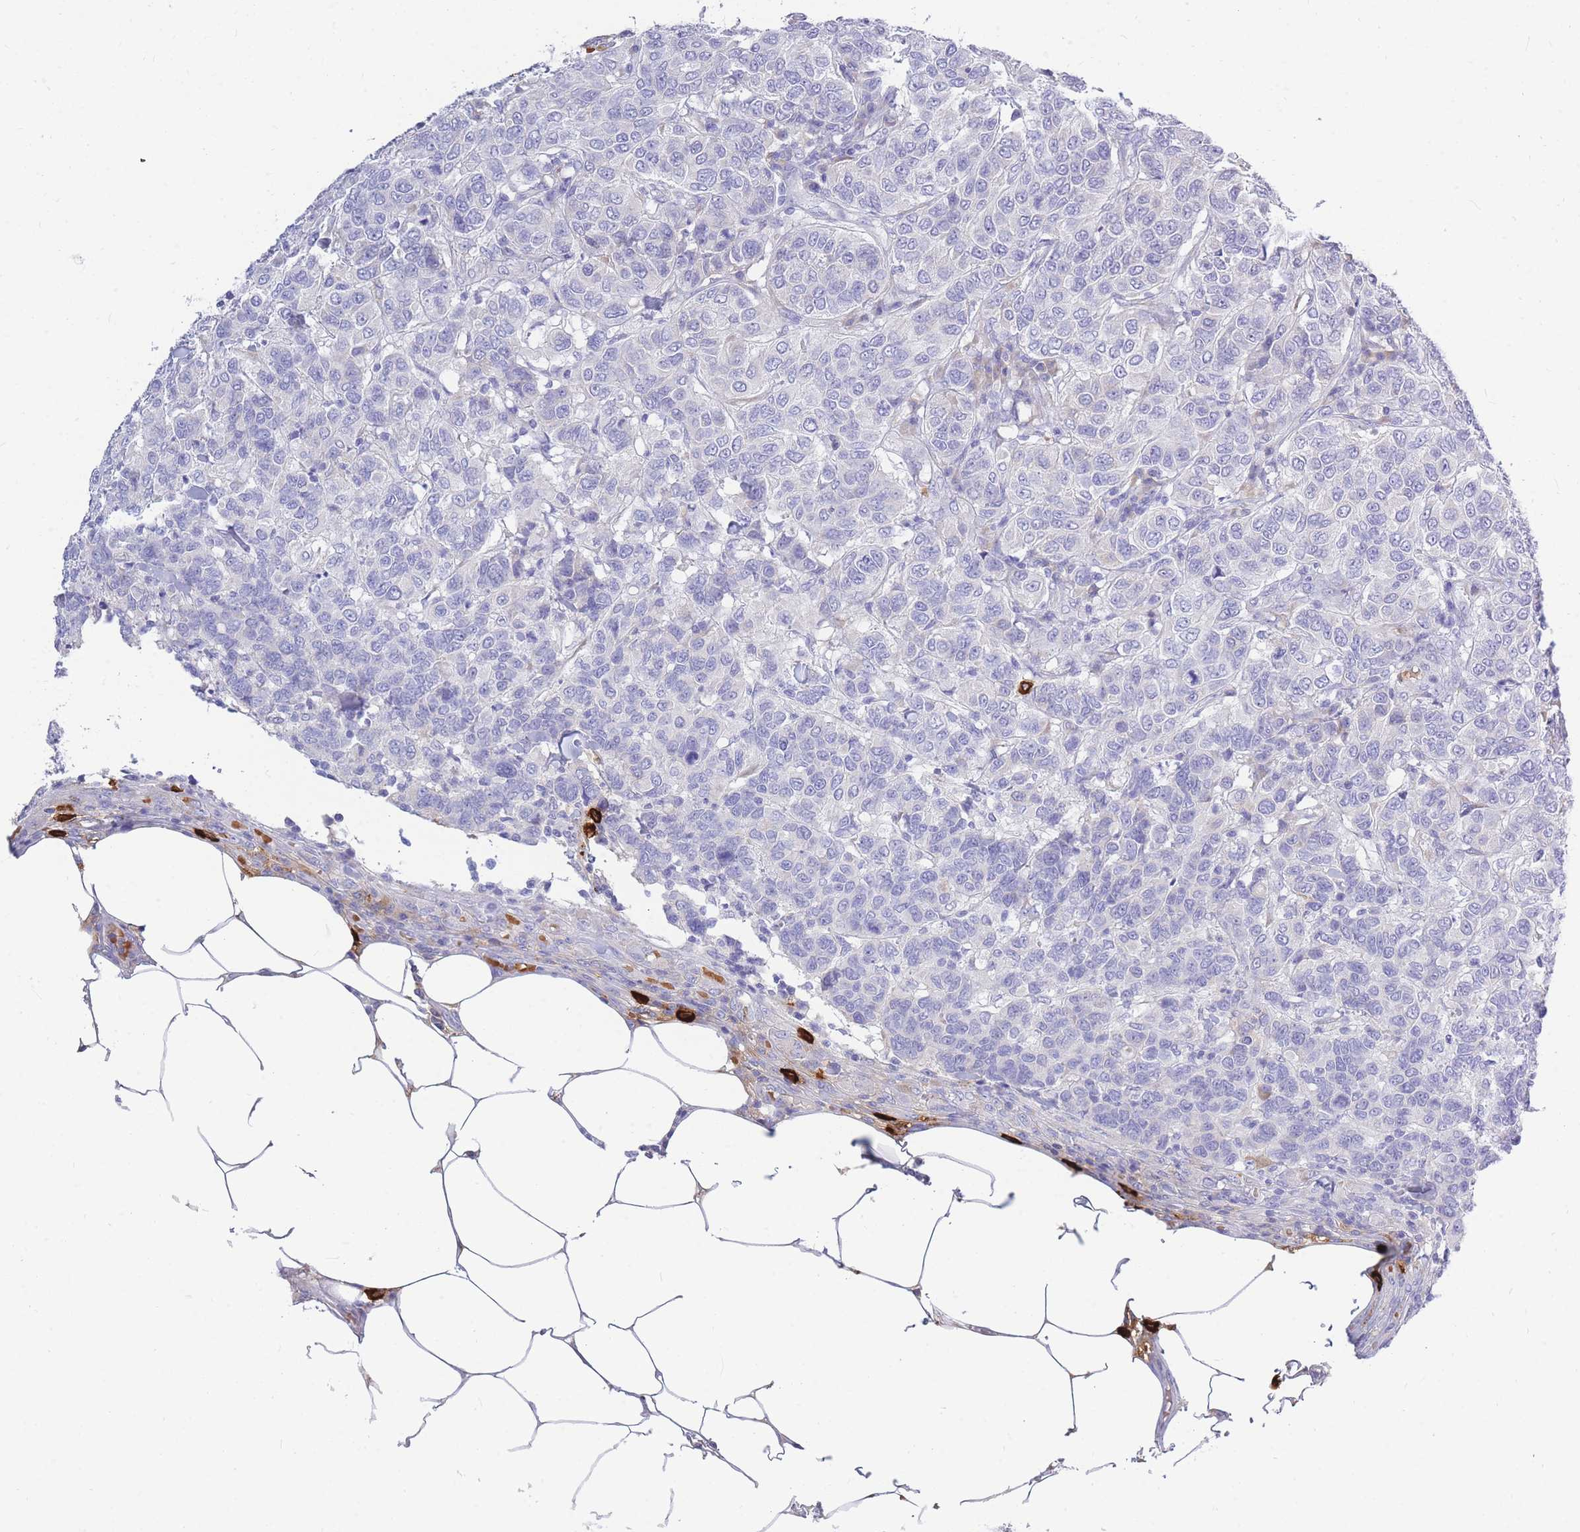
{"staining": {"intensity": "negative", "quantity": "none", "location": "none"}, "tissue": "breast cancer", "cell_type": "Tumor cells", "image_type": "cancer", "snomed": [{"axis": "morphology", "description": "Duct carcinoma"}, {"axis": "topography", "description": "Breast"}], "caption": "High power microscopy micrograph of an immunohistochemistry image of invasive ductal carcinoma (breast), revealing no significant staining in tumor cells.", "gene": "TPSD1", "patient": {"sex": "female", "age": 55}}